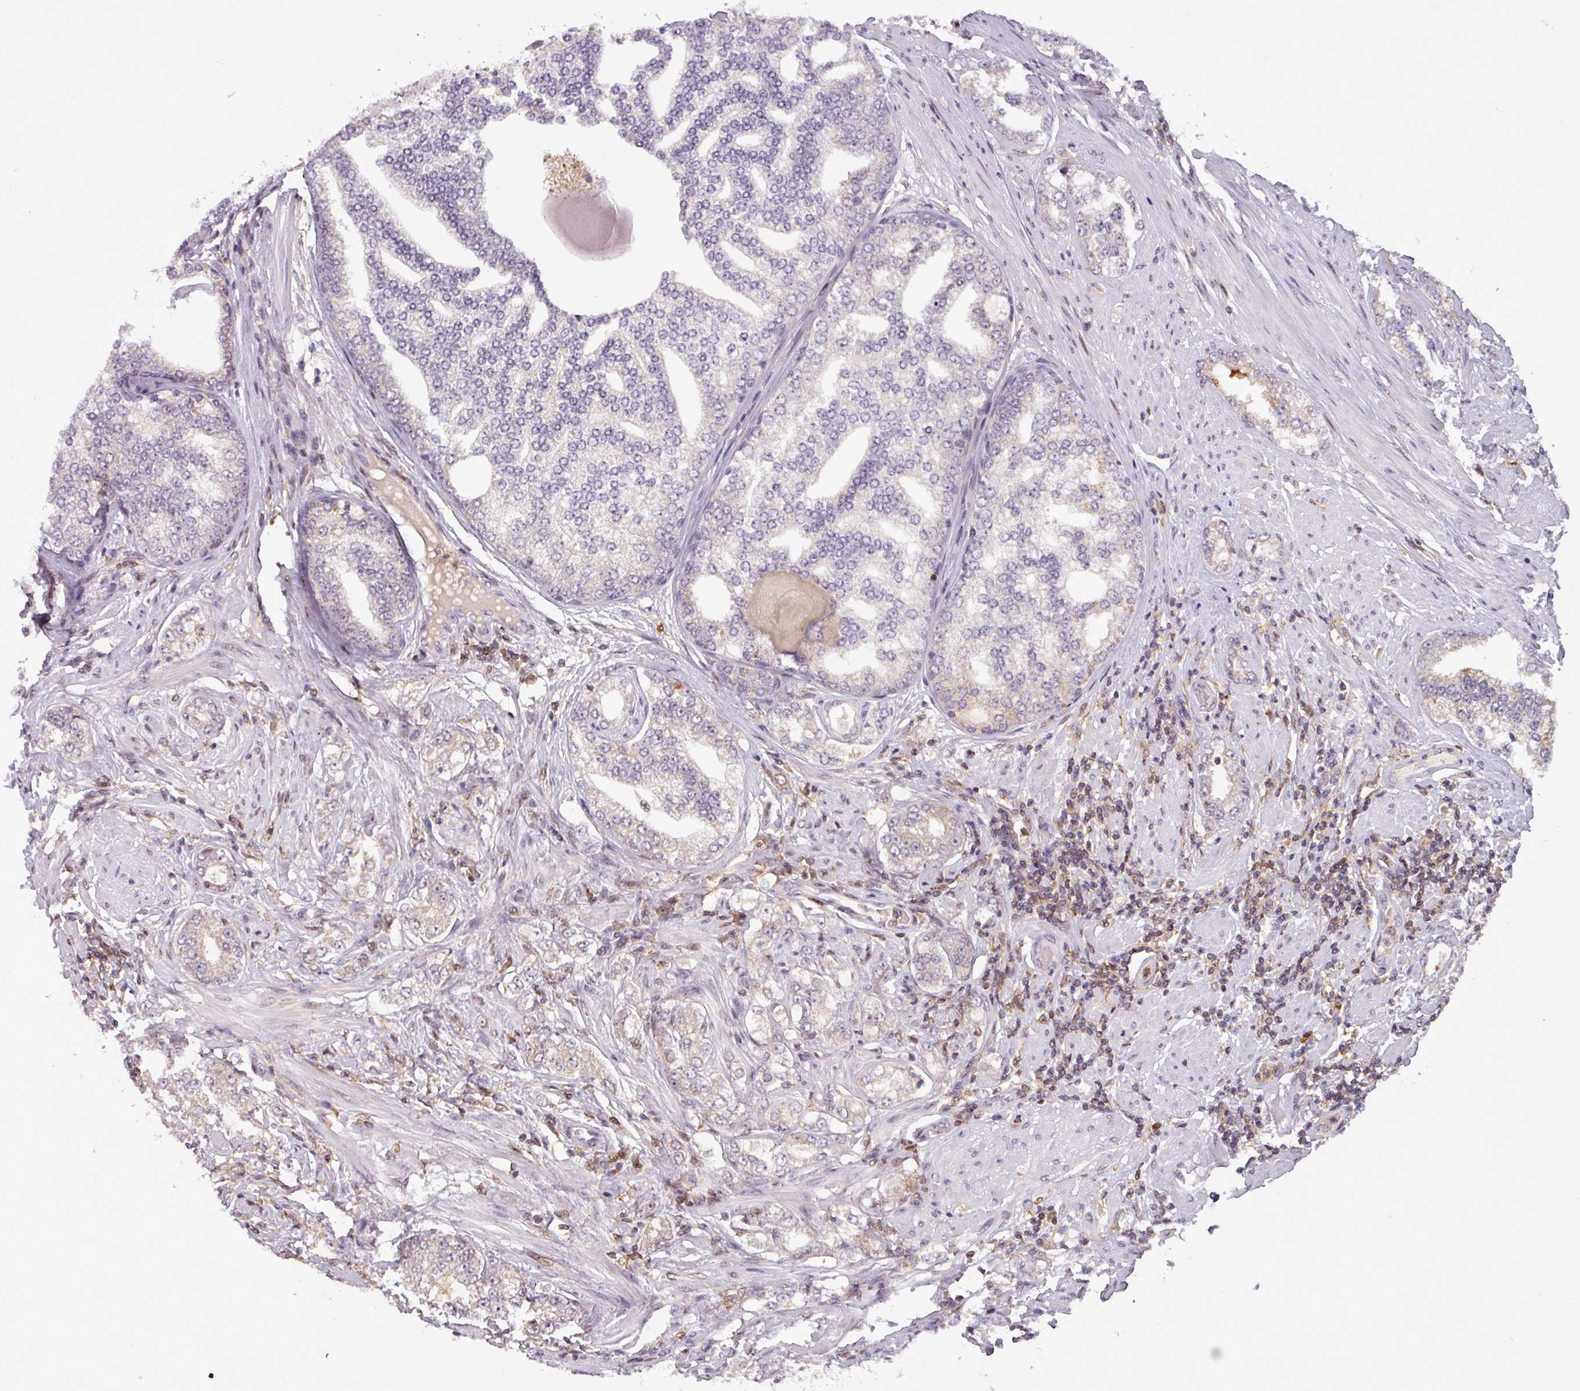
{"staining": {"intensity": "moderate", "quantity": "<25%", "location": "cytoplasmic/membranous"}, "tissue": "prostate cancer", "cell_type": "Tumor cells", "image_type": "cancer", "snomed": [{"axis": "morphology", "description": "Adenocarcinoma, High grade"}, {"axis": "topography", "description": "Prostate"}], "caption": "High-magnification brightfield microscopy of prostate cancer stained with DAB (brown) and counterstained with hematoxylin (blue). tumor cells exhibit moderate cytoplasmic/membranous expression is seen in approximately<25% of cells. Nuclei are stained in blue.", "gene": "PRRX1", "patient": {"sex": "male", "age": 64}}